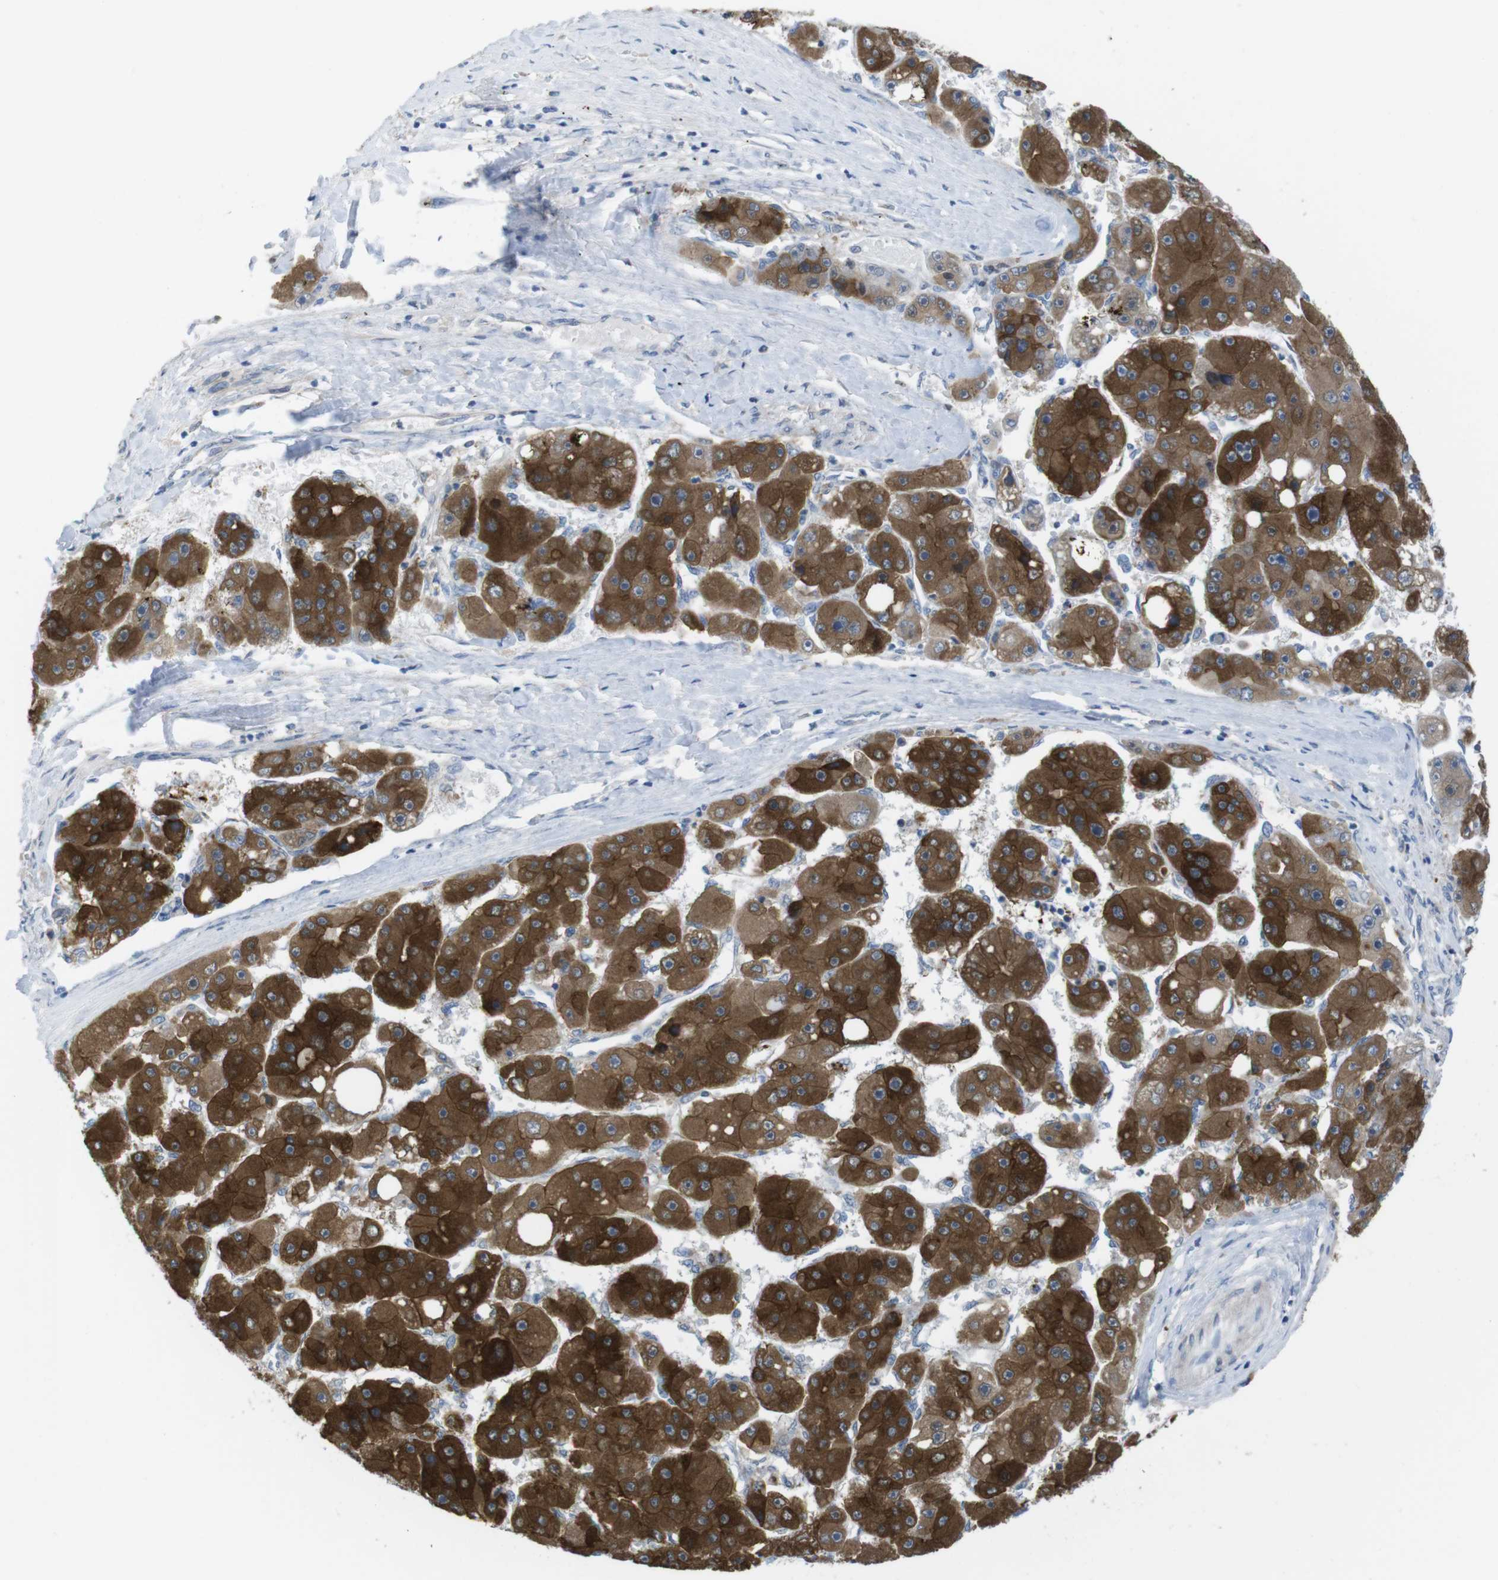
{"staining": {"intensity": "strong", "quantity": ">75%", "location": "cytoplasmic/membranous"}, "tissue": "liver cancer", "cell_type": "Tumor cells", "image_type": "cancer", "snomed": [{"axis": "morphology", "description": "Carcinoma, Hepatocellular, NOS"}, {"axis": "topography", "description": "Liver"}], "caption": "Immunohistochemistry staining of hepatocellular carcinoma (liver), which exhibits high levels of strong cytoplasmic/membranous staining in approximately >75% of tumor cells indicating strong cytoplasmic/membranous protein staining. The staining was performed using DAB (brown) for protein detection and nuclei were counterstained in hematoxylin (blue).", "gene": "MTHFD1", "patient": {"sex": "female", "age": 61}}